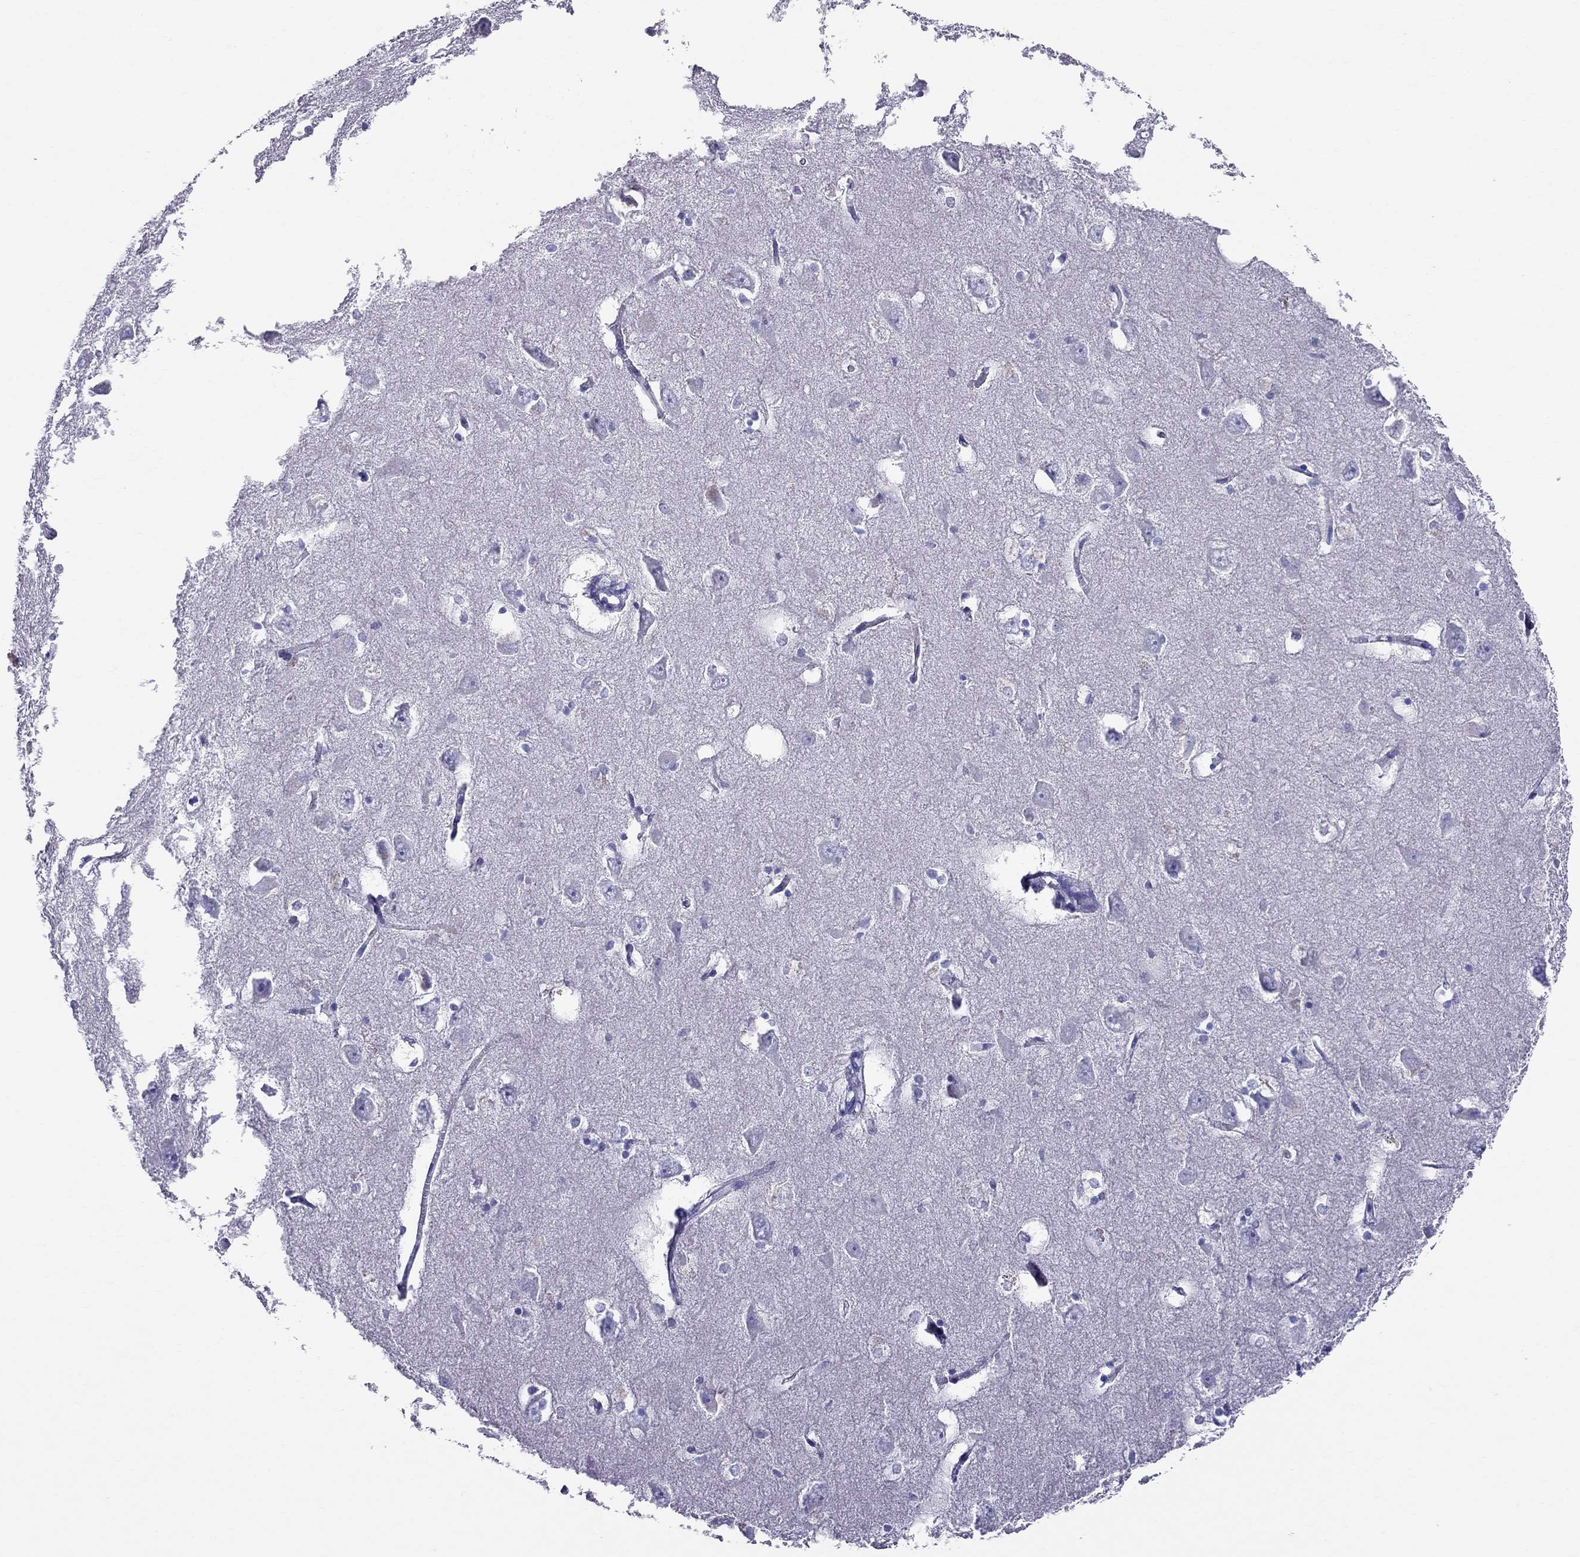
{"staining": {"intensity": "negative", "quantity": "none", "location": "none"}, "tissue": "hippocampus", "cell_type": "Glial cells", "image_type": "normal", "snomed": [{"axis": "morphology", "description": "Normal tissue, NOS"}, {"axis": "topography", "description": "Lateral ventricle wall"}, {"axis": "topography", "description": "Hippocampus"}], "caption": "Micrograph shows no protein expression in glial cells of benign hippocampus. Brightfield microscopy of immunohistochemistry stained with DAB (brown) and hematoxylin (blue), captured at high magnification.", "gene": "DNAAF6", "patient": {"sex": "female", "age": 63}}